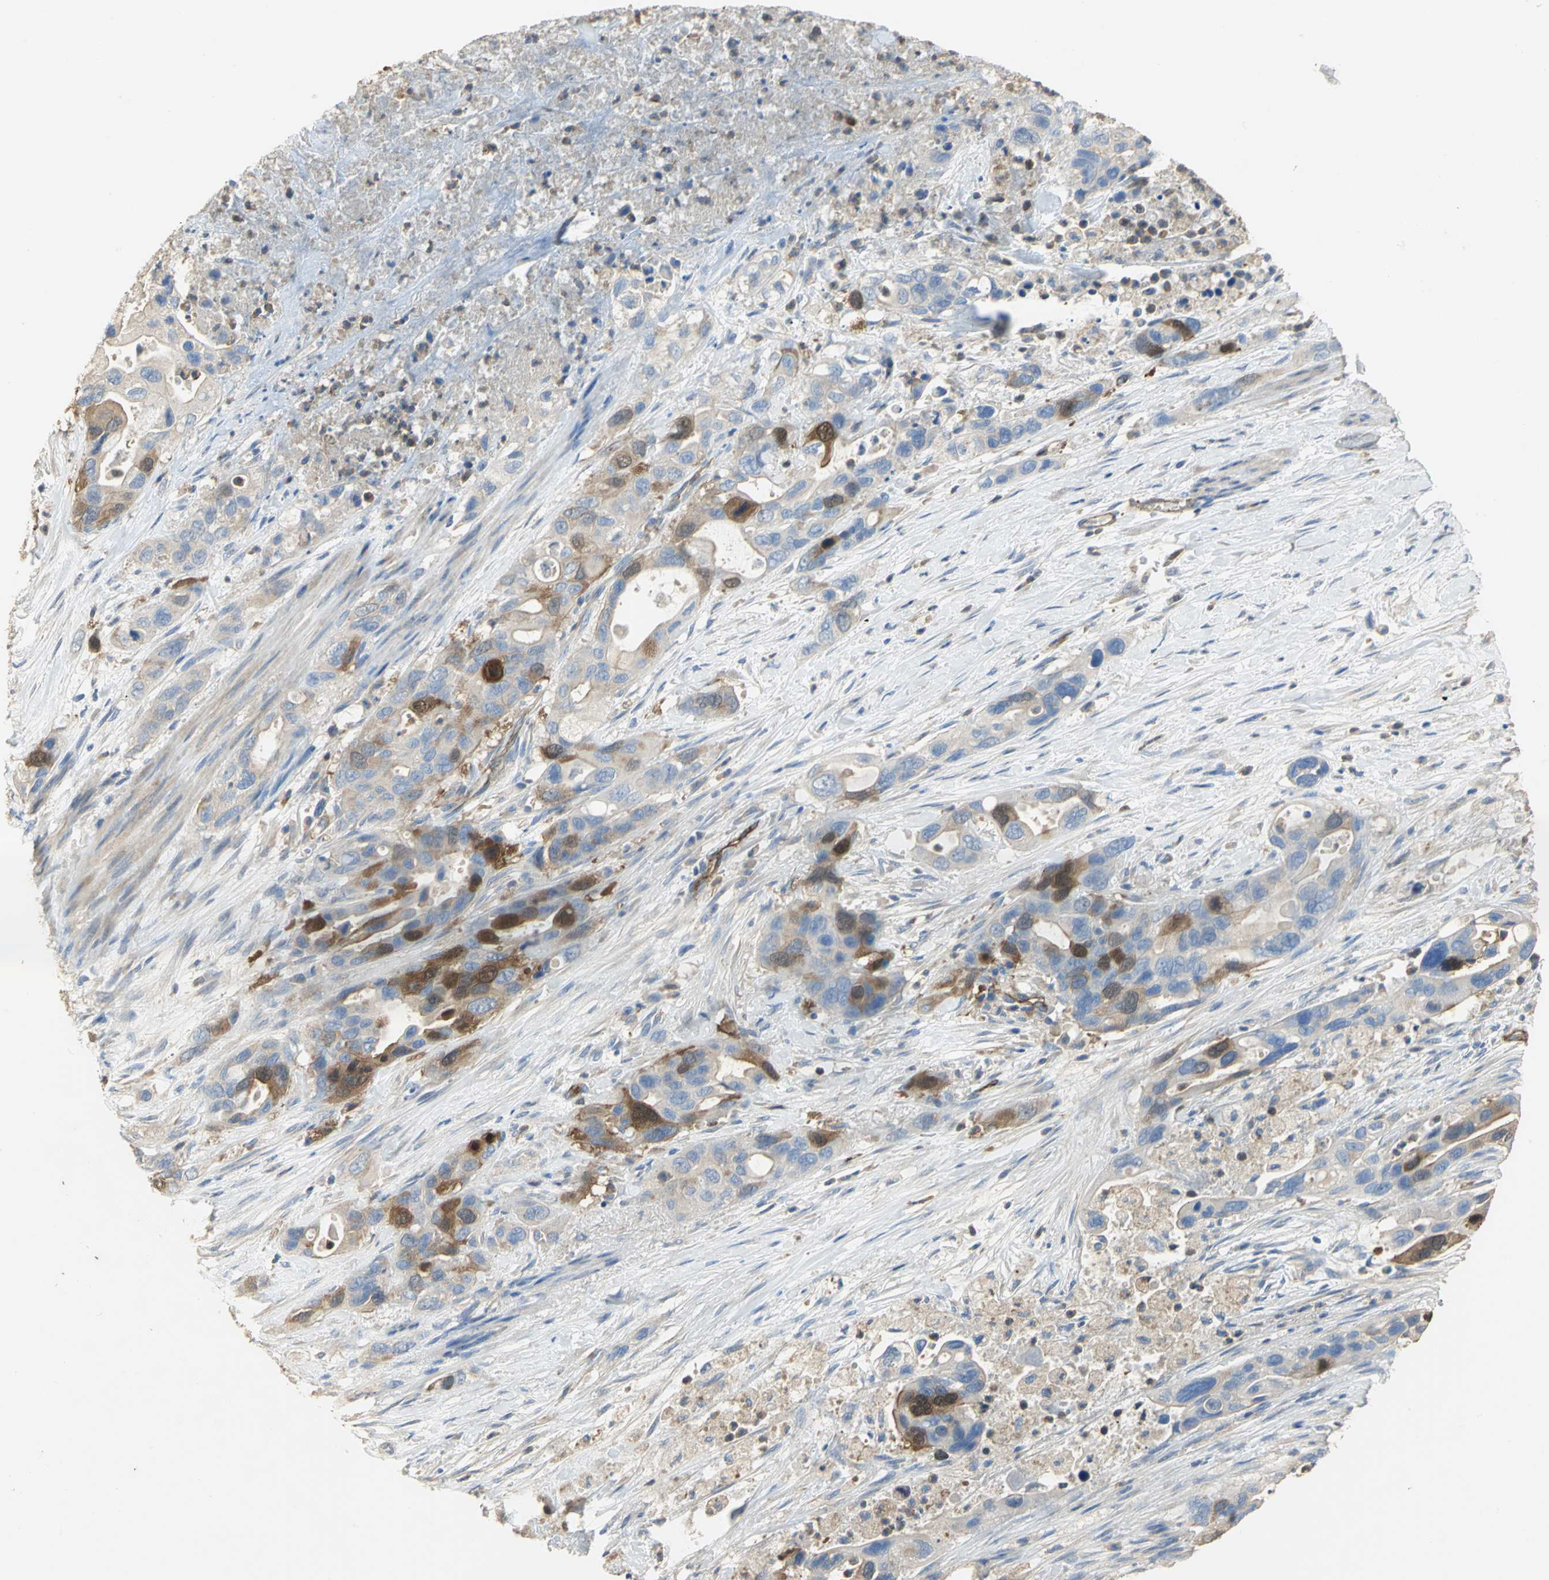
{"staining": {"intensity": "strong", "quantity": "25%-75%", "location": "cytoplasmic/membranous"}, "tissue": "pancreatic cancer", "cell_type": "Tumor cells", "image_type": "cancer", "snomed": [{"axis": "morphology", "description": "Adenocarcinoma, NOS"}, {"axis": "topography", "description": "Pancreas"}], "caption": "Immunohistochemical staining of human pancreatic cancer (adenocarcinoma) demonstrates high levels of strong cytoplasmic/membranous staining in approximately 25%-75% of tumor cells.", "gene": "DLGAP5", "patient": {"sex": "female", "age": 71}}